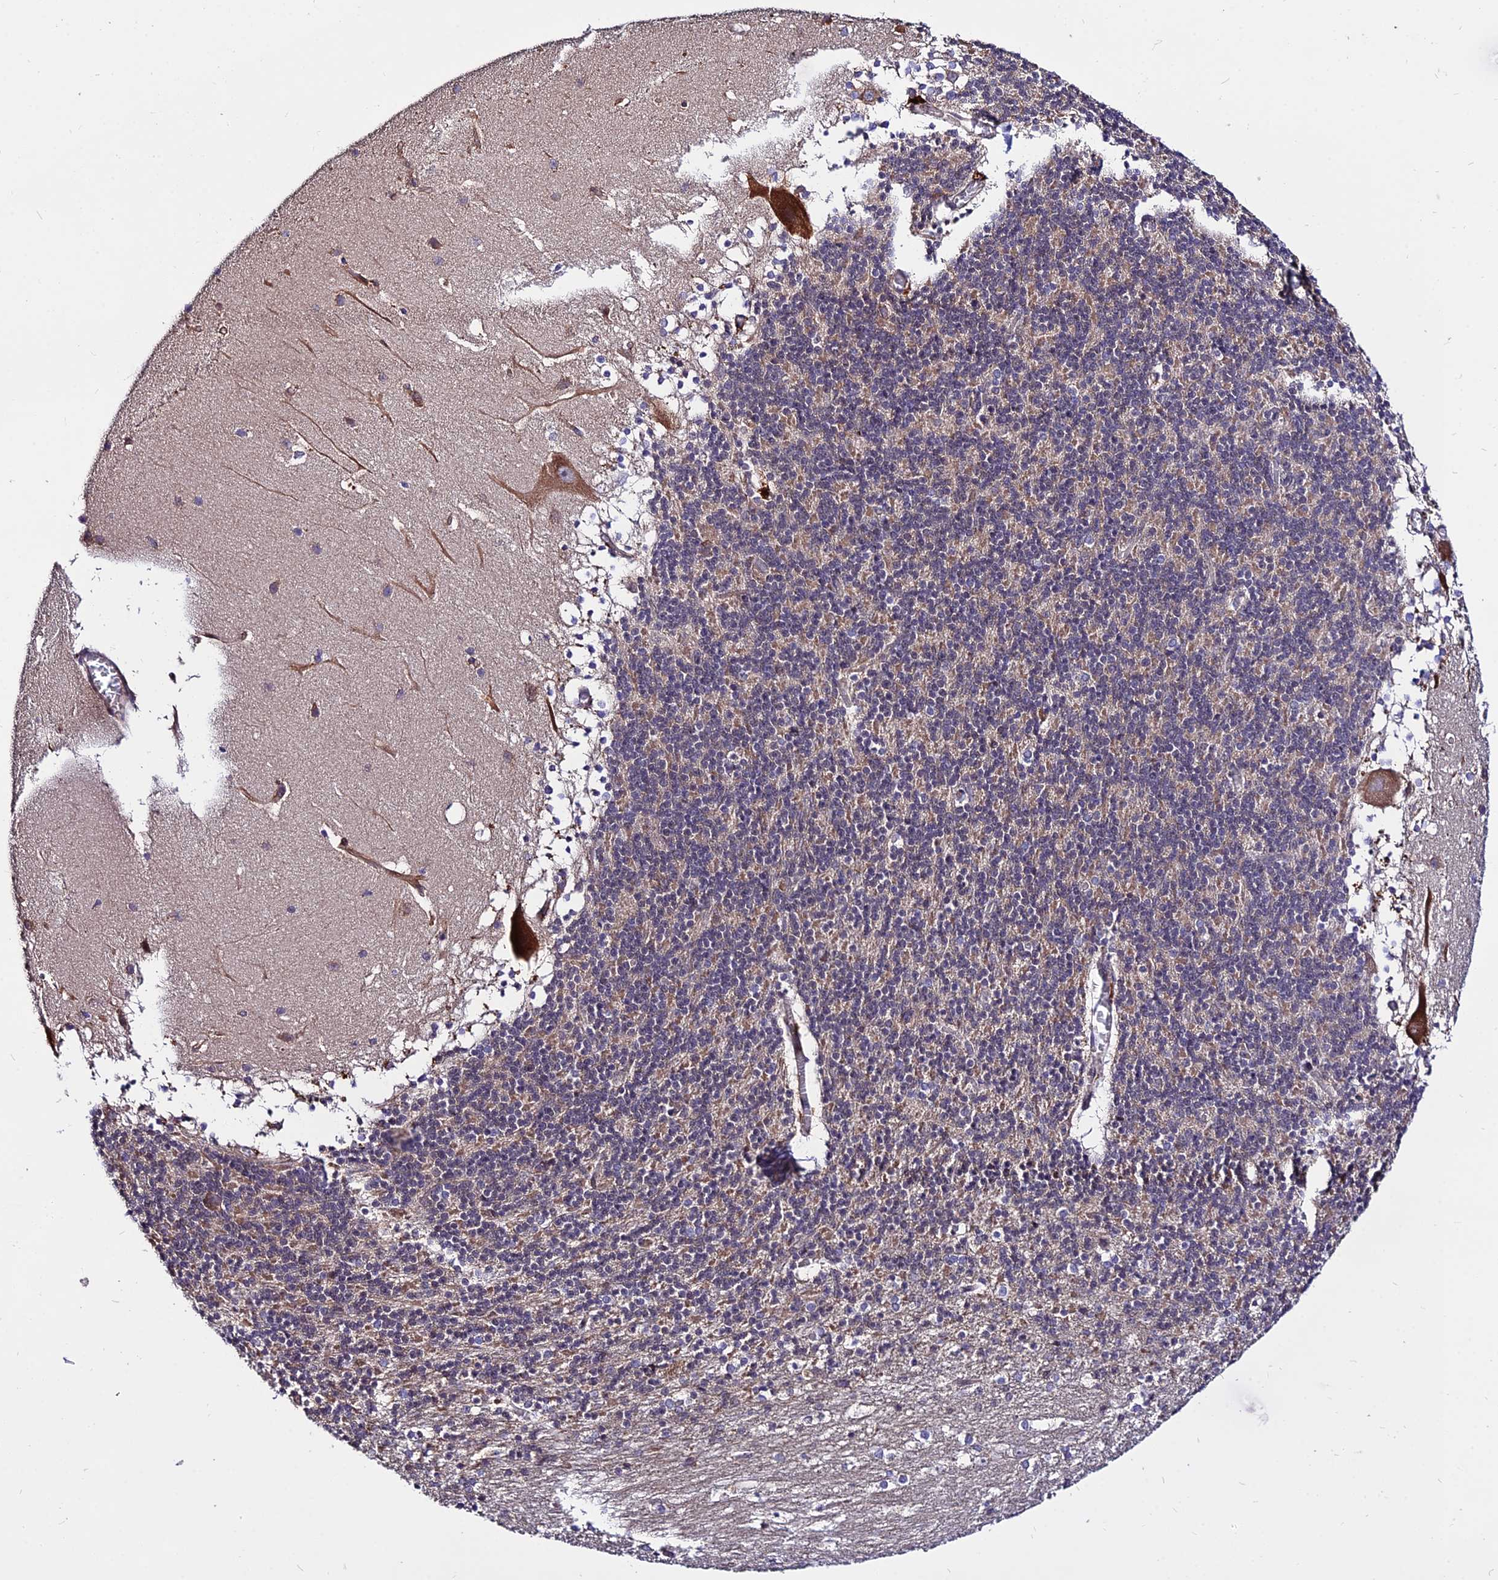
{"staining": {"intensity": "moderate", "quantity": "25%-75%", "location": "cytoplasmic/membranous"}, "tissue": "cerebellum", "cell_type": "Cells in granular layer", "image_type": "normal", "snomed": [{"axis": "morphology", "description": "Normal tissue, NOS"}, {"axis": "topography", "description": "Cerebellum"}], "caption": "This histopathology image reveals immunohistochemistry staining of normal human cerebellum, with medium moderate cytoplasmic/membranous staining in approximately 25%-75% of cells in granular layer.", "gene": "CDC37L1", "patient": {"sex": "female", "age": 19}}